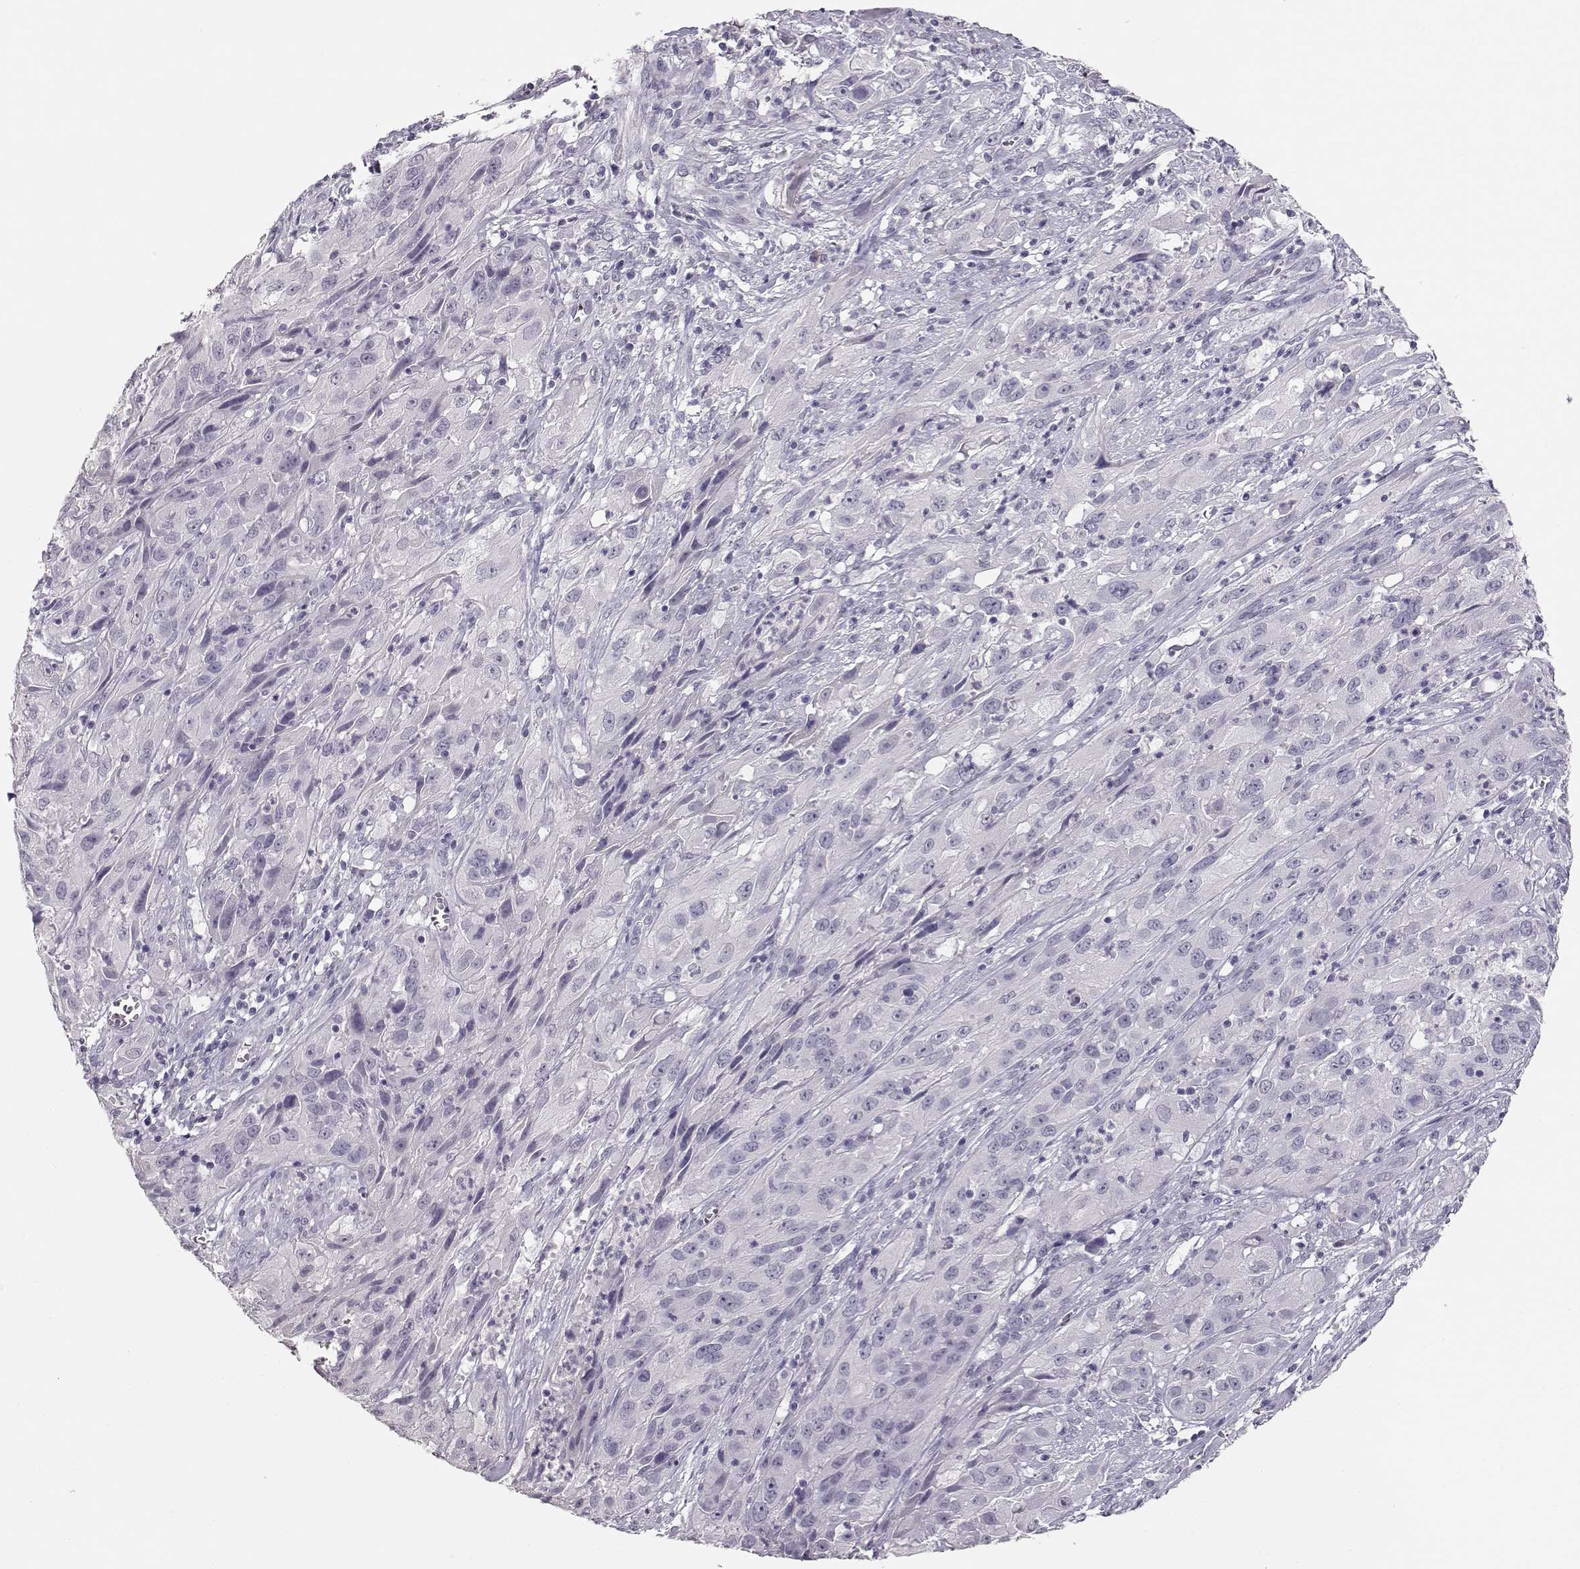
{"staining": {"intensity": "negative", "quantity": "none", "location": "none"}, "tissue": "cervical cancer", "cell_type": "Tumor cells", "image_type": "cancer", "snomed": [{"axis": "morphology", "description": "Squamous cell carcinoma, NOS"}, {"axis": "topography", "description": "Cervix"}], "caption": "Tumor cells show no significant expression in cervical cancer.", "gene": "TKTL1", "patient": {"sex": "female", "age": 32}}